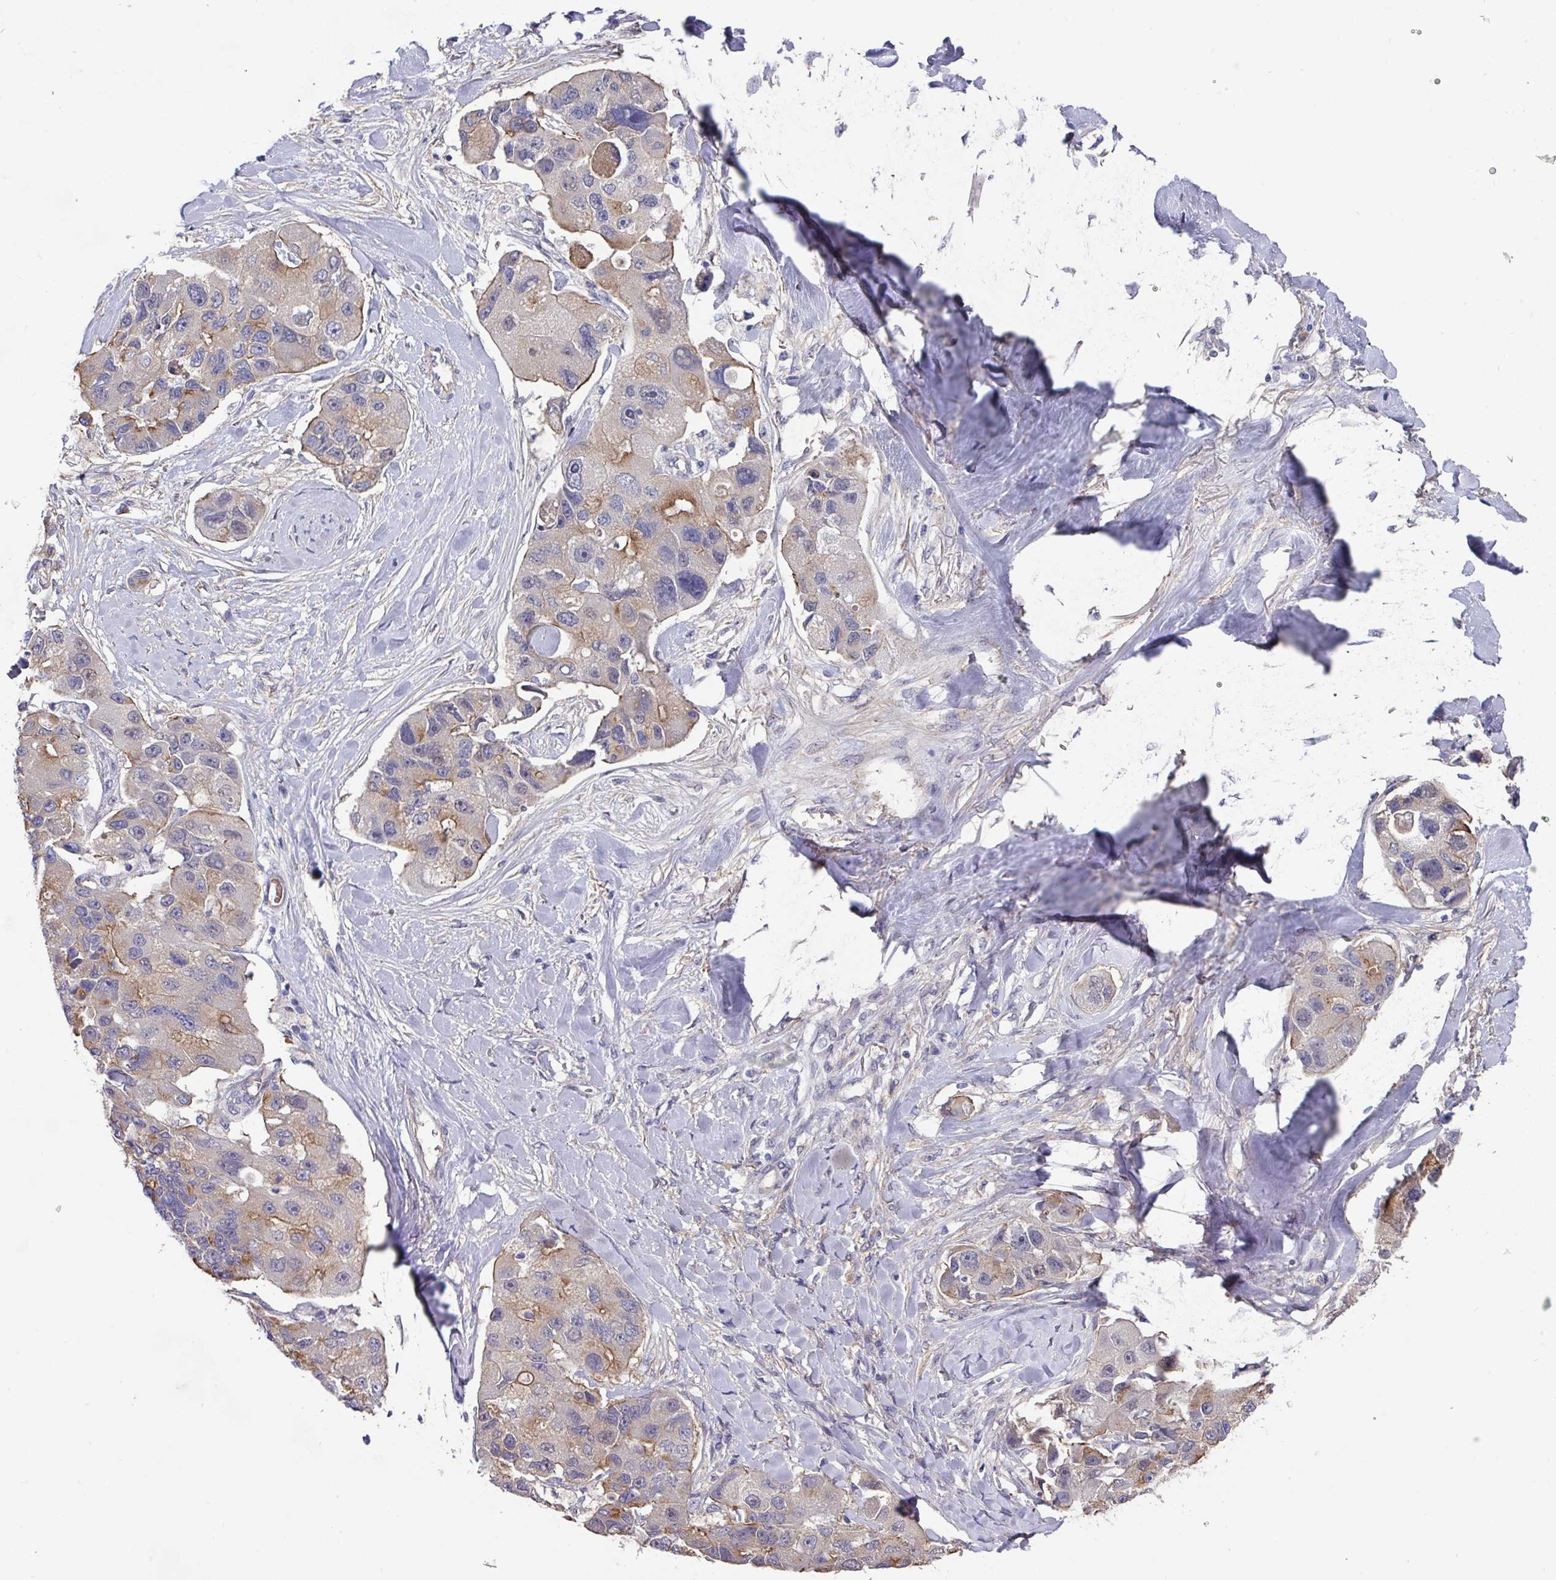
{"staining": {"intensity": "moderate", "quantity": "<25%", "location": "cytoplasmic/membranous"}, "tissue": "lung cancer", "cell_type": "Tumor cells", "image_type": "cancer", "snomed": [{"axis": "morphology", "description": "Adenocarcinoma, NOS"}, {"axis": "topography", "description": "Lung"}], "caption": "Brown immunohistochemical staining in human lung cancer exhibits moderate cytoplasmic/membranous staining in about <25% of tumor cells.", "gene": "PRR5", "patient": {"sex": "female", "age": 54}}